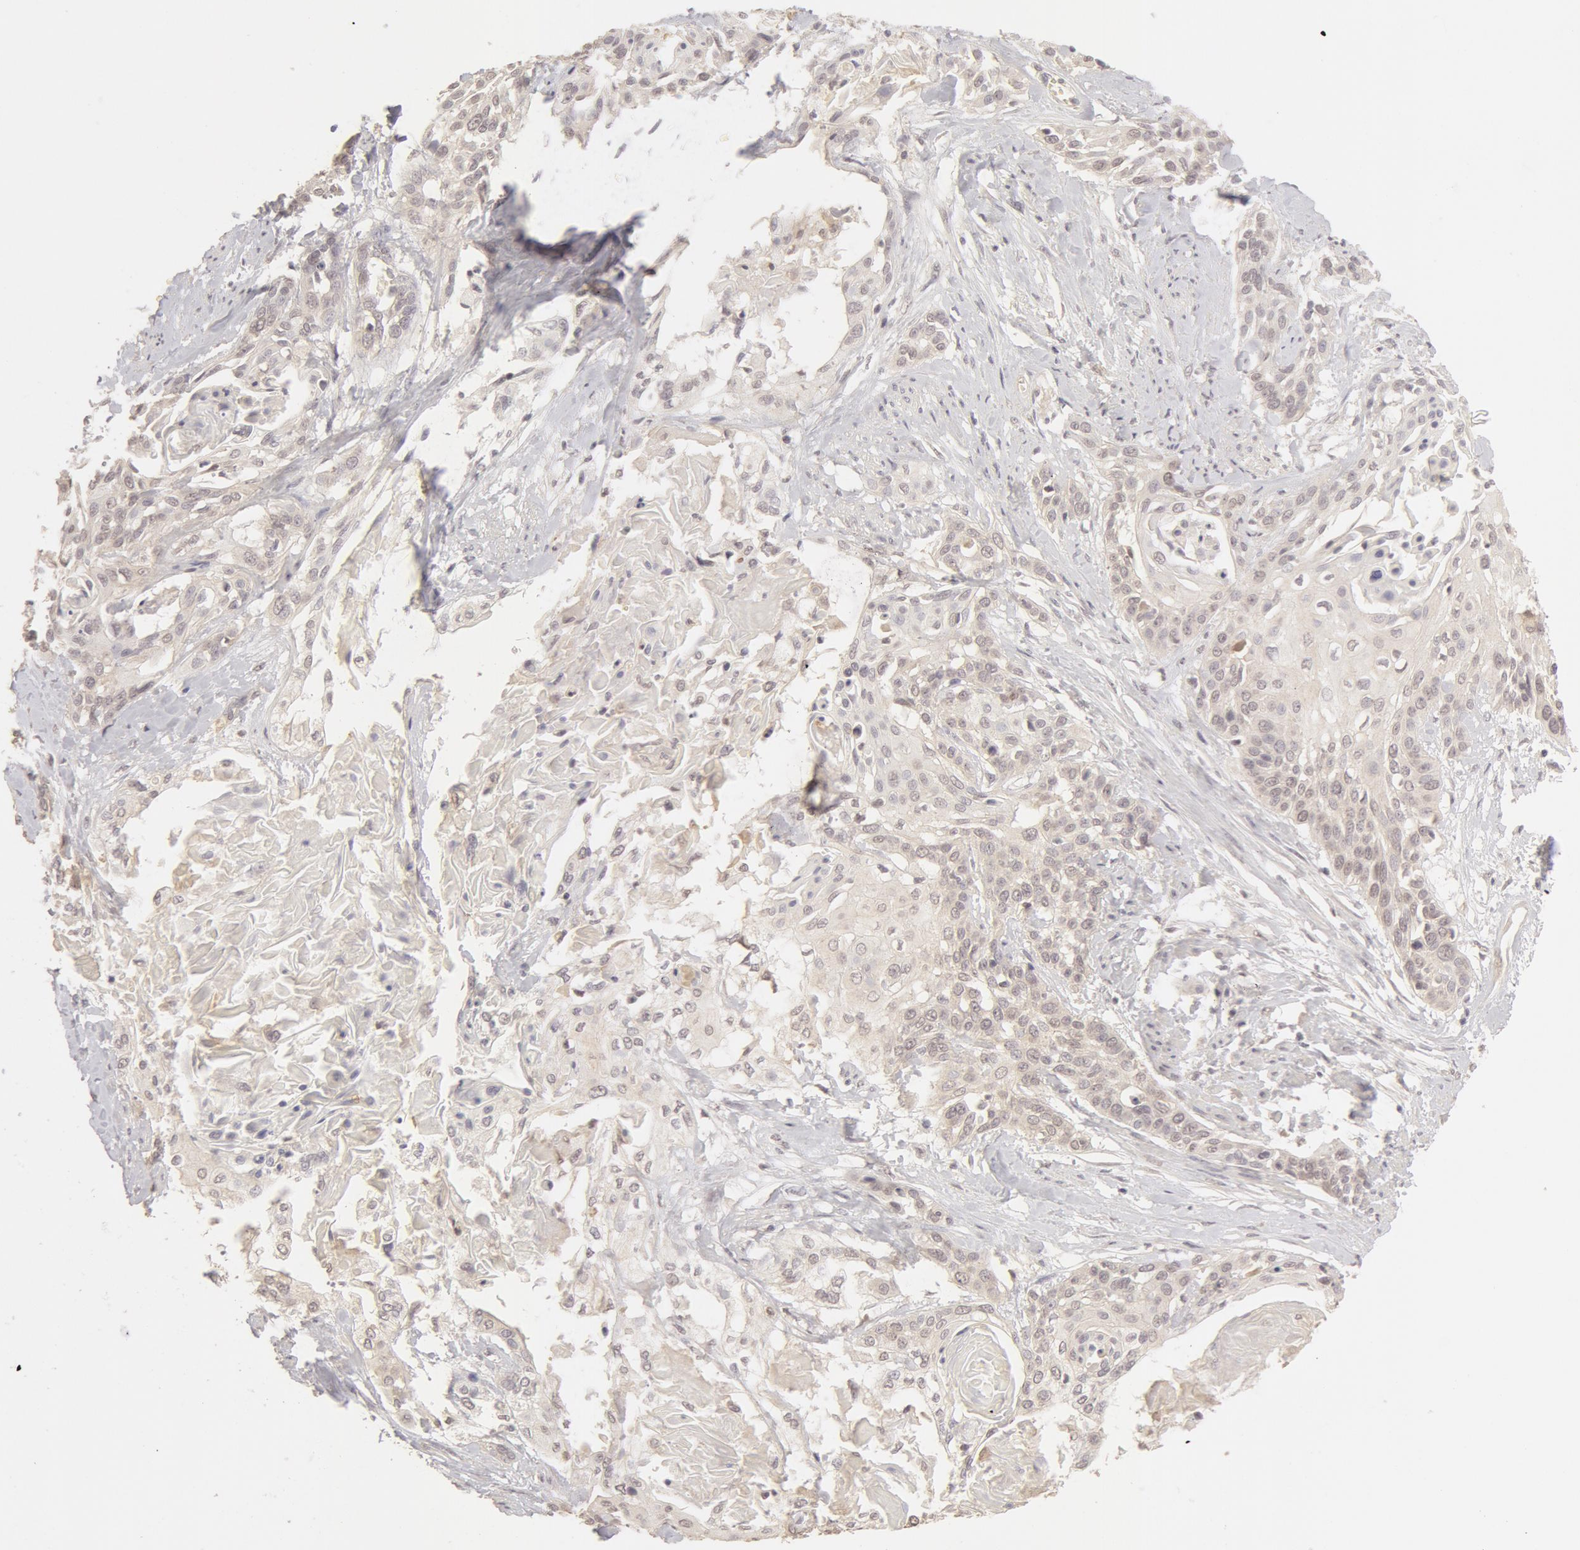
{"staining": {"intensity": "weak", "quantity": "25%-75%", "location": "cytoplasmic/membranous"}, "tissue": "cervical cancer", "cell_type": "Tumor cells", "image_type": "cancer", "snomed": [{"axis": "morphology", "description": "Squamous cell carcinoma, NOS"}, {"axis": "topography", "description": "Cervix"}], "caption": "This is a micrograph of immunohistochemistry staining of cervical cancer, which shows weak expression in the cytoplasmic/membranous of tumor cells.", "gene": "ADAM10", "patient": {"sex": "female", "age": 57}}